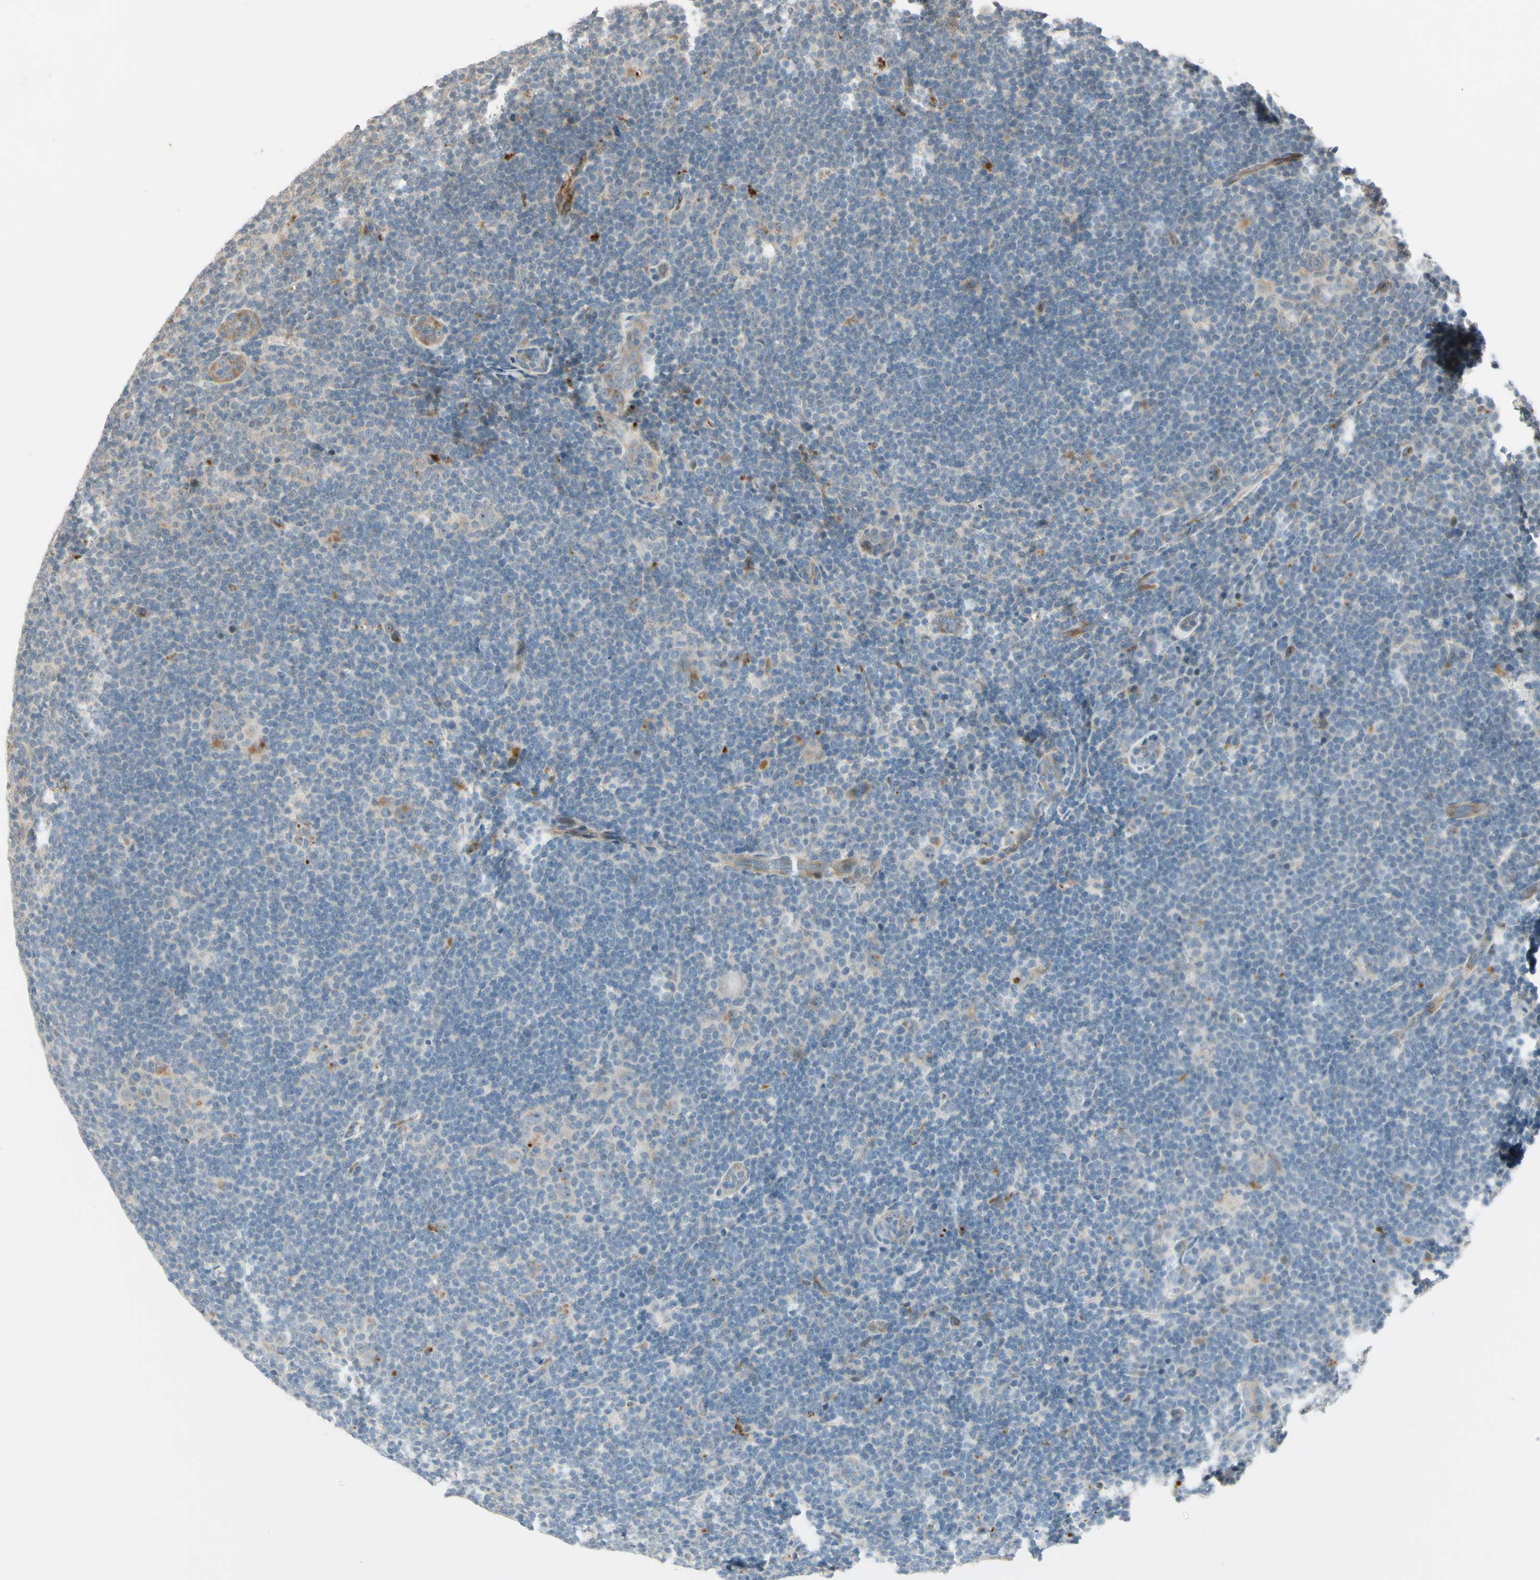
{"staining": {"intensity": "weak", "quantity": "25%-75%", "location": "cytoplasmic/membranous"}, "tissue": "lymphoma", "cell_type": "Tumor cells", "image_type": "cancer", "snomed": [{"axis": "morphology", "description": "Hodgkin's disease, NOS"}, {"axis": "topography", "description": "Lymph node"}], "caption": "Immunohistochemistry image of human Hodgkin's disease stained for a protein (brown), which exhibits low levels of weak cytoplasmic/membranous positivity in about 25%-75% of tumor cells.", "gene": "NDFIP1", "patient": {"sex": "female", "age": 57}}